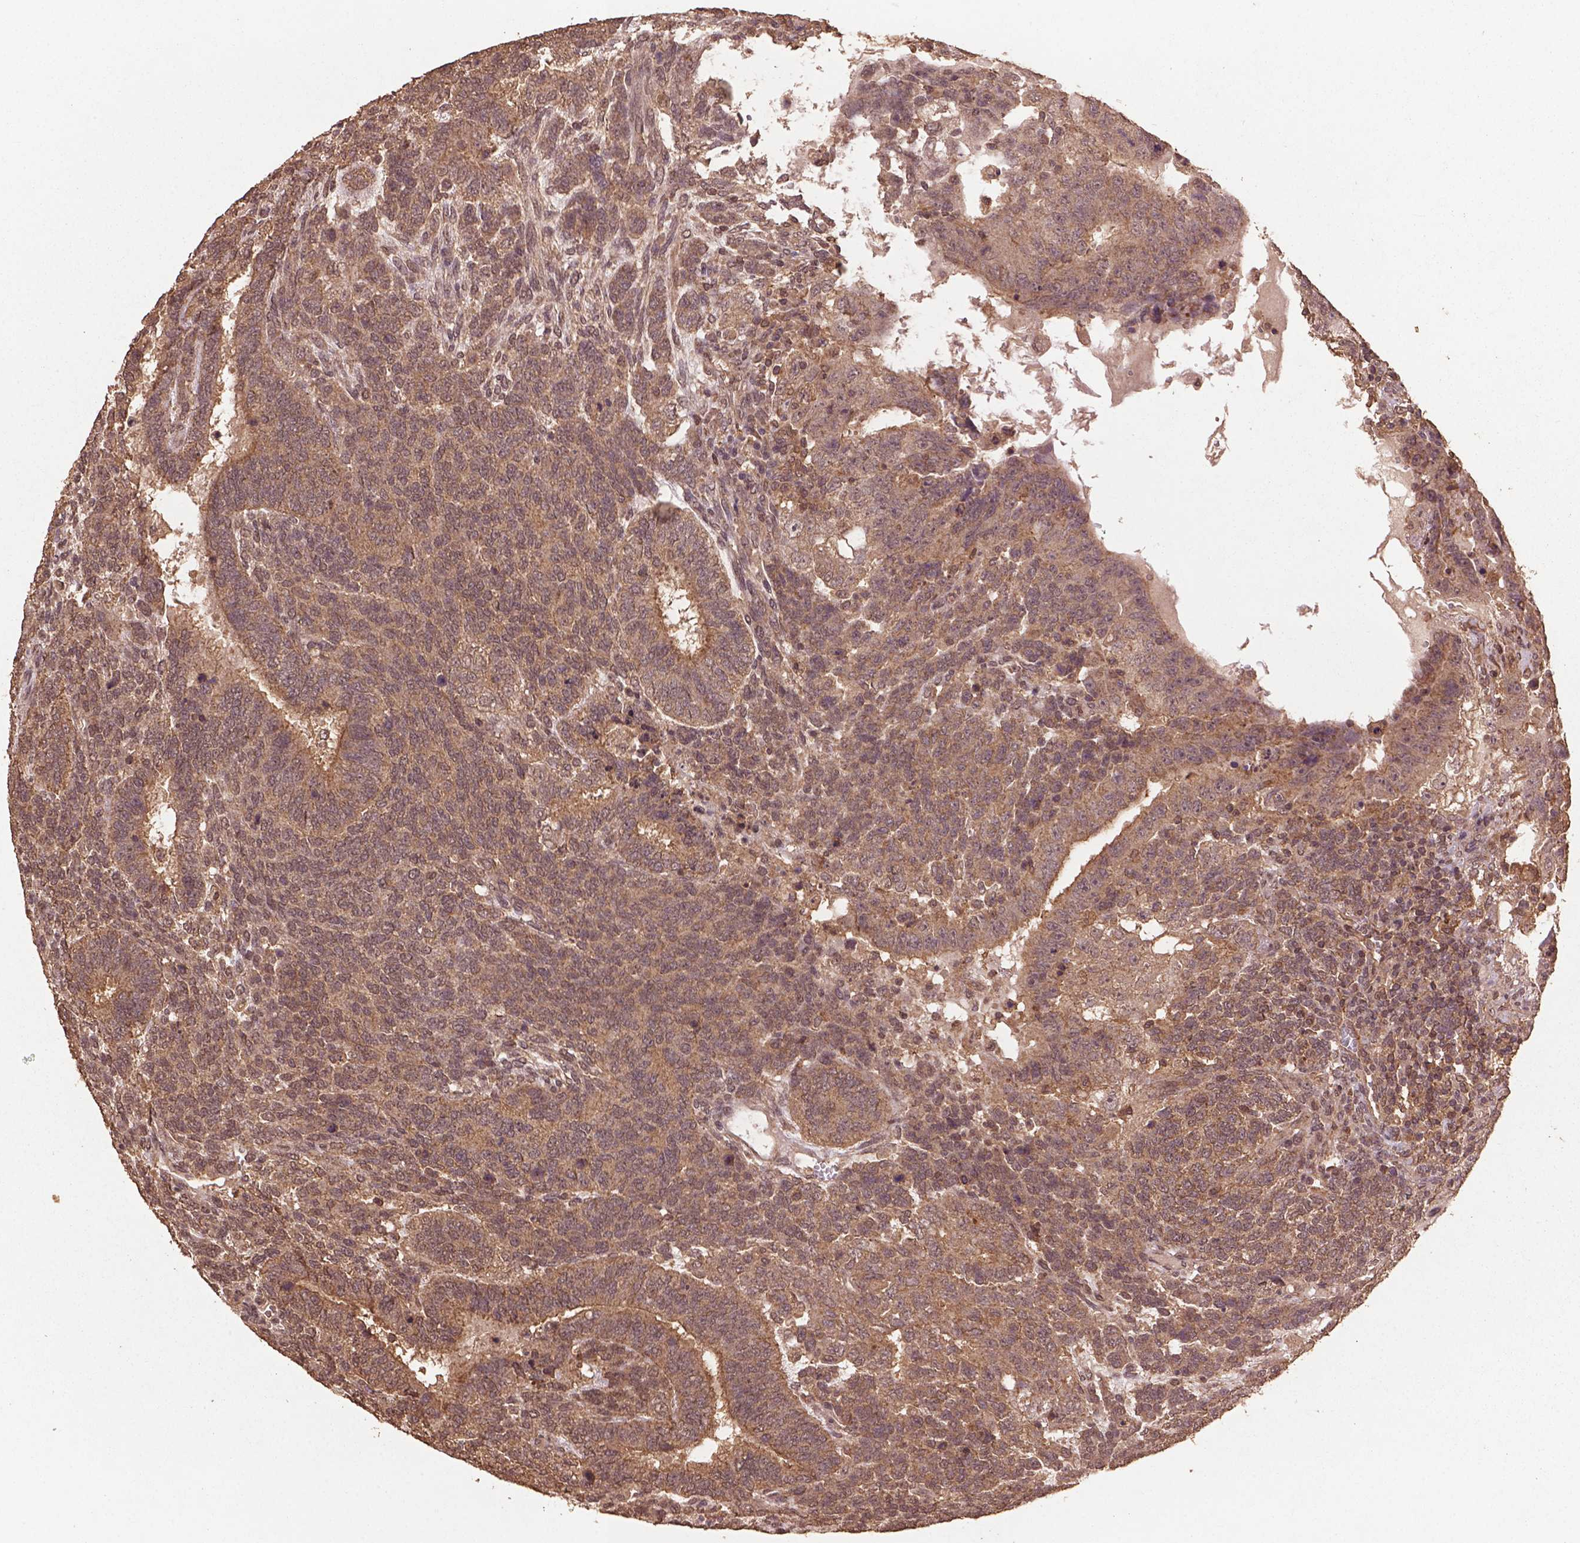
{"staining": {"intensity": "weak", "quantity": ">75%", "location": "cytoplasmic/membranous"}, "tissue": "testis cancer", "cell_type": "Tumor cells", "image_type": "cancer", "snomed": [{"axis": "morphology", "description": "Normal tissue, NOS"}, {"axis": "morphology", "description": "Carcinoma, Embryonal, NOS"}, {"axis": "topography", "description": "Testis"}, {"axis": "topography", "description": "Epididymis"}], "caption": "An immunohistochemistry micrograph of neoplastic tissue is shown. Protein staining in brown labels weak cytoplasmic/membranous positivity in testis cancer (embryonal carcinoma) within tumor cells.", "gene": "BABAM1", "patient": {"sex": "male", "age": 23}}